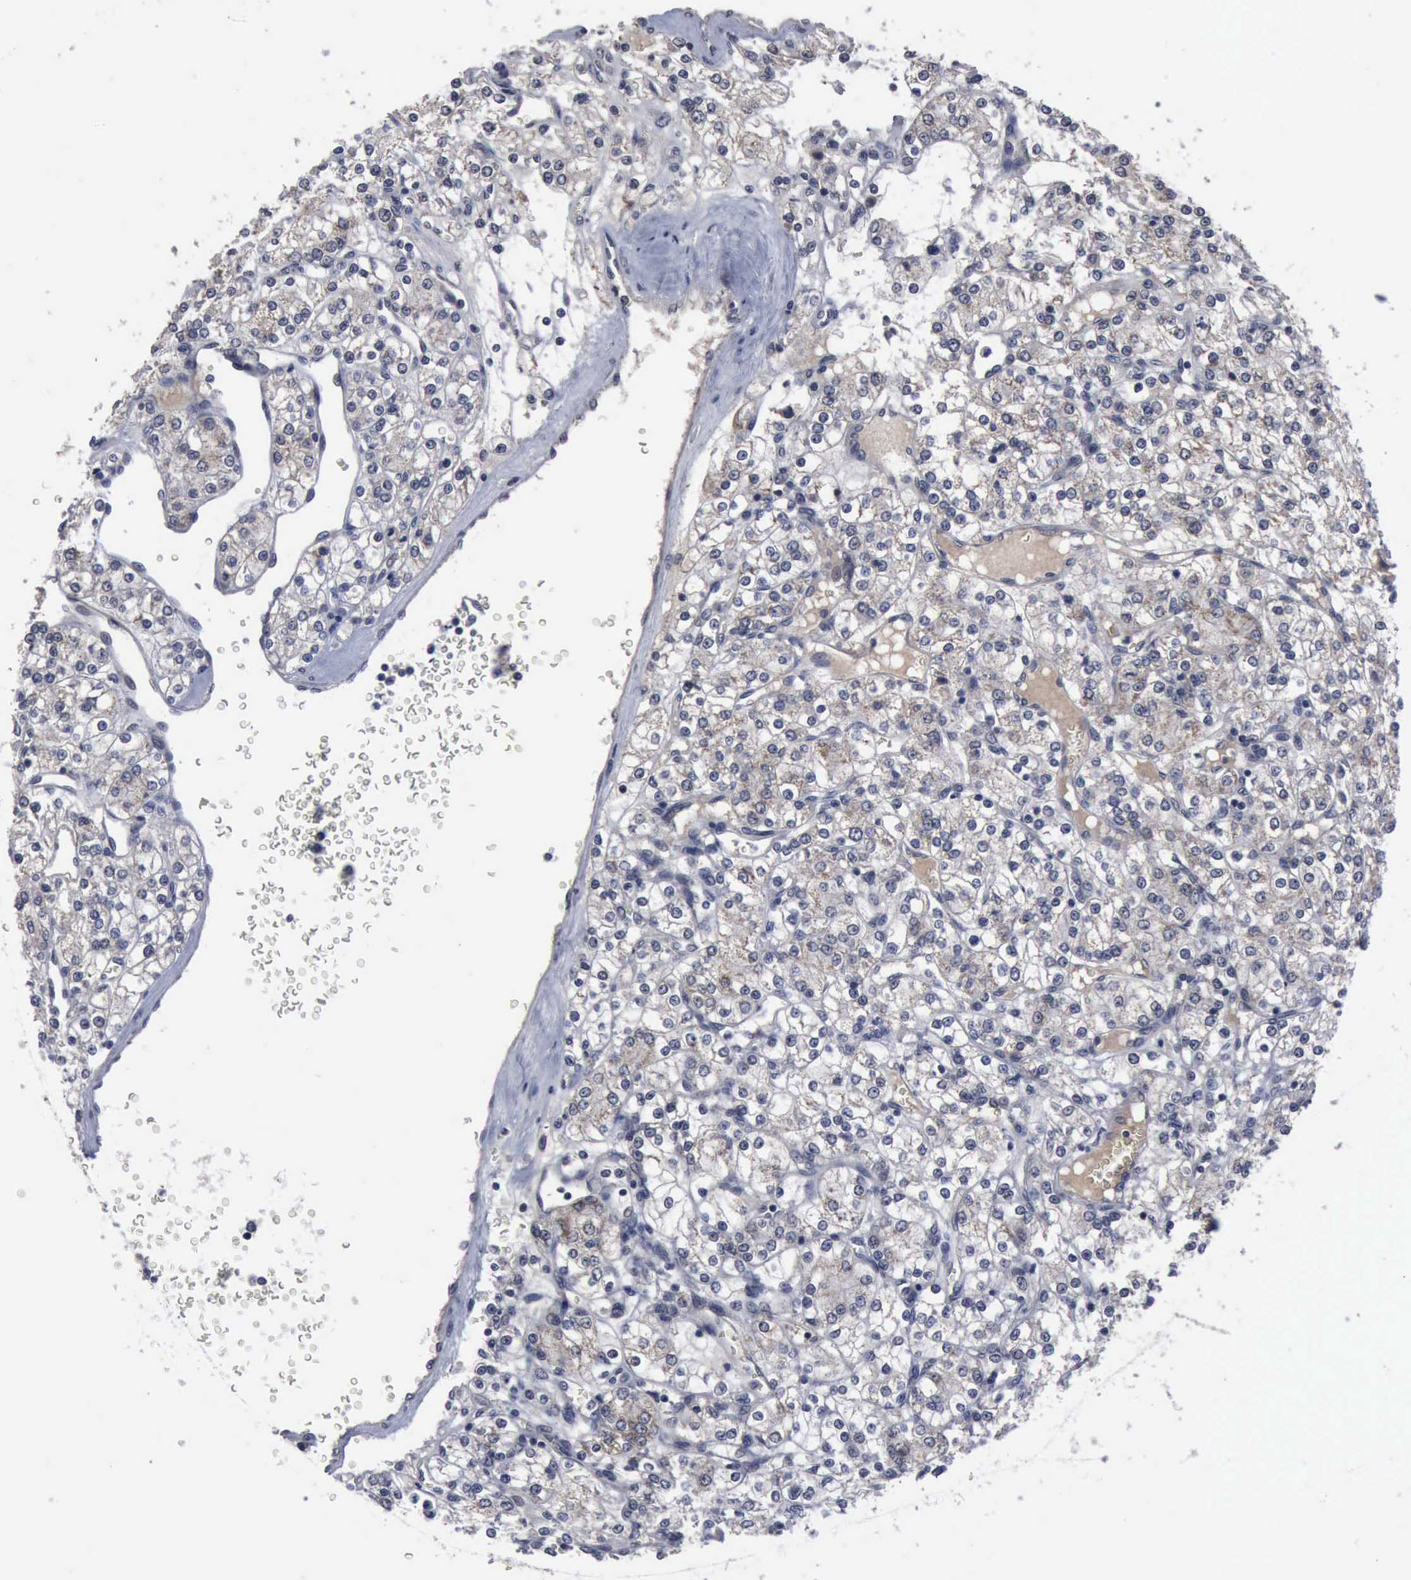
{"staining": {"intensity": "negative", "quantity": "none", "location": "none"}, "tissue": "renal cancer", "cell_type": "Tumor cells", "image_type": "cancer", "snomed": [{"axis": "morphology", "description": "Adenocarcinoma, NOS"}, {"axis": "topography", "description": "Kidney"}], "caption": "Photomicrograph shows no significant protein positivity in tumor cells of renal adenocarcinoma. Brightfield microscopy of immunohistochemistry (IHC) stained with DAB (brown) and hematoxylin (blue), captured at high magnification.", "gene": "MYO18B", "patient": {"sex": "female", "age": 62}}